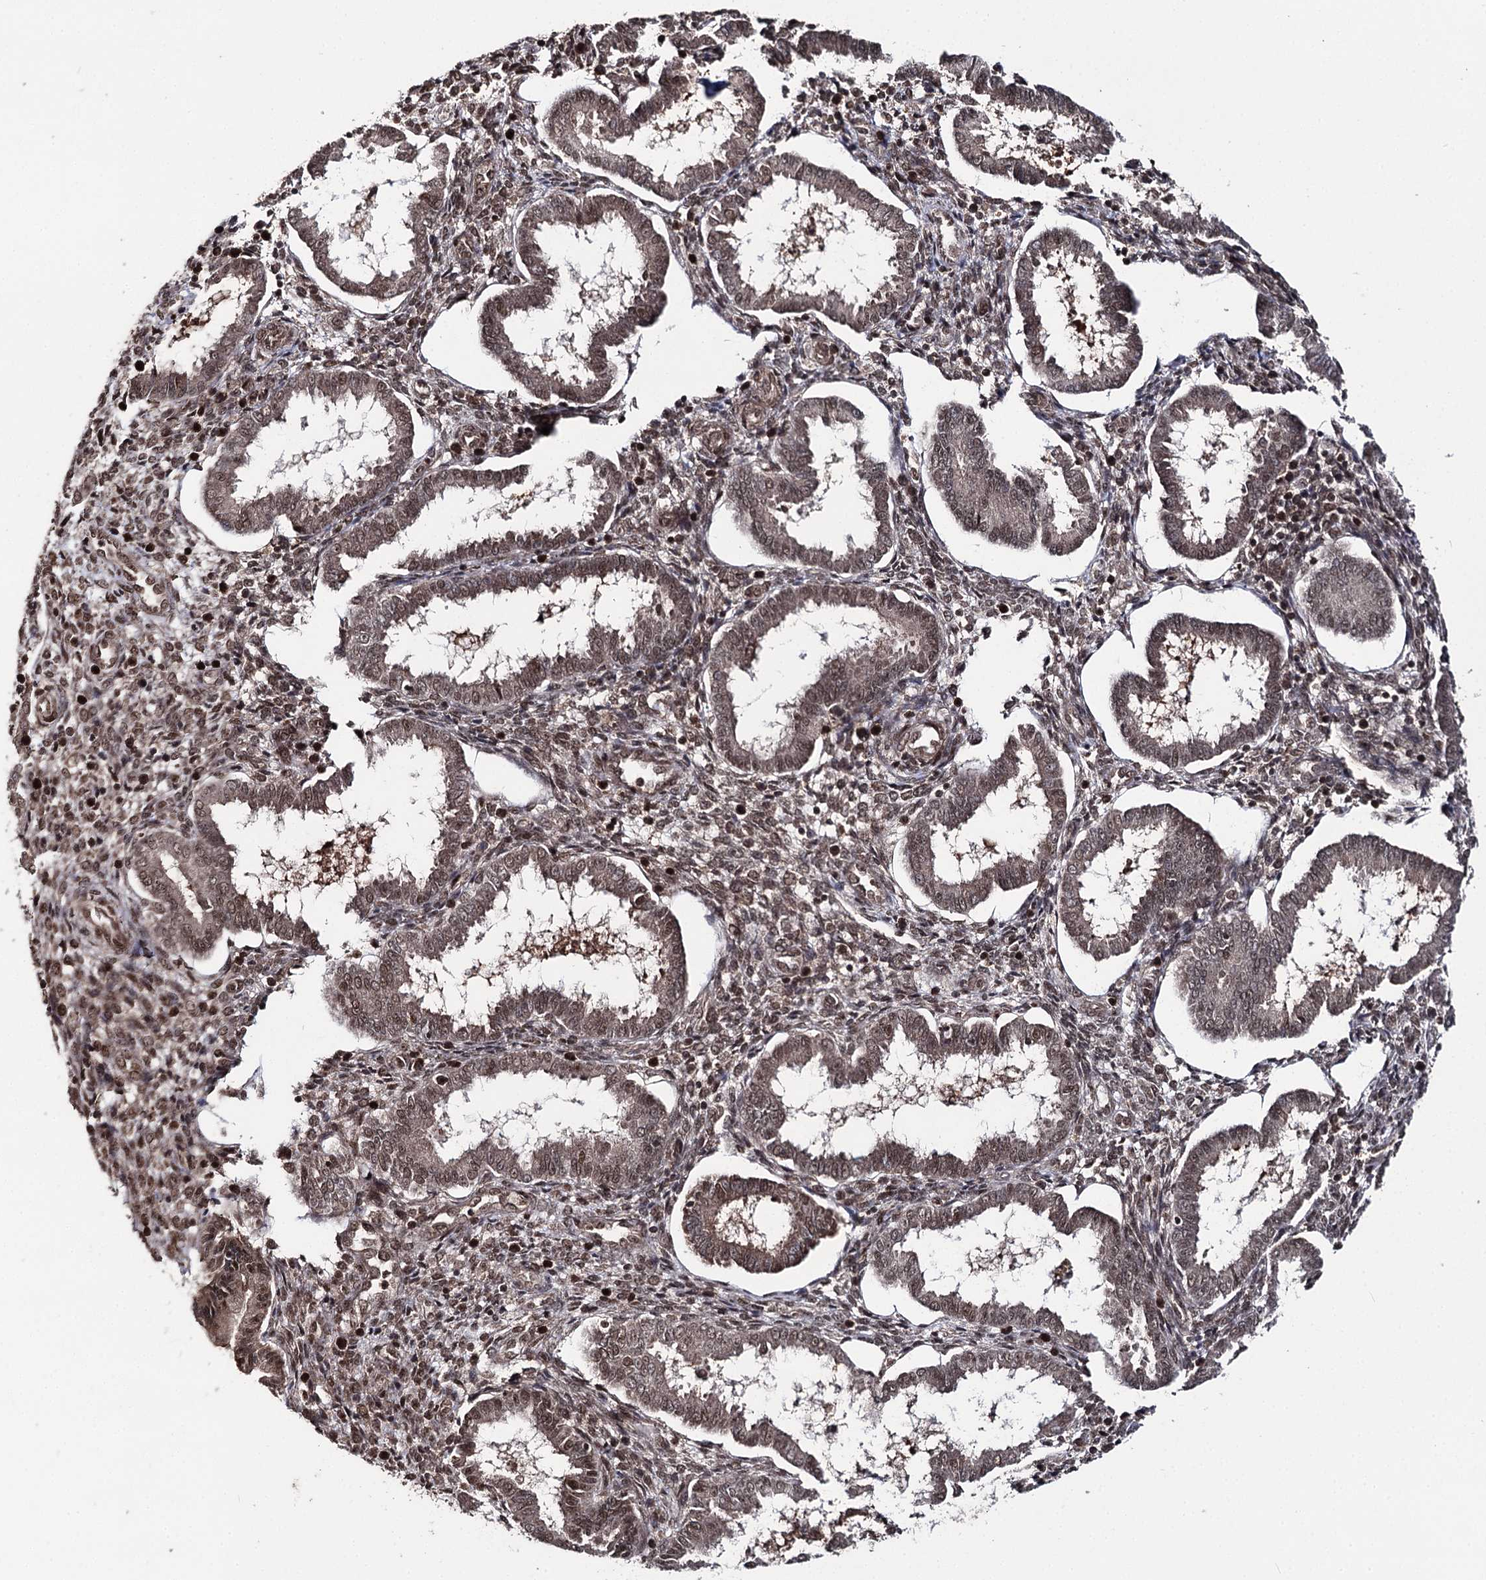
{"staining": {"intensity": "strong", "quantity": ">75%", "location": "cytoplasmic/membranous,nuclear"}, "tissue": "endometrium", "cell_type": "Cells in endometrial stroma", "image_type": "normal", "snomed": [{"axis": "morphology", "description": "Normal tissue, NOS"}, {"axis": "topography", "description": "Endometrium"}], "caption": "Strong cytoplasmic/membranous,nuclear expression for a protein is identified in approximately >75% of cells in endometrial stroma of normal endometrium using immunohistochemistry.", "gene": "FAM53B", "patient": {"sex": "female", "age": 24}}